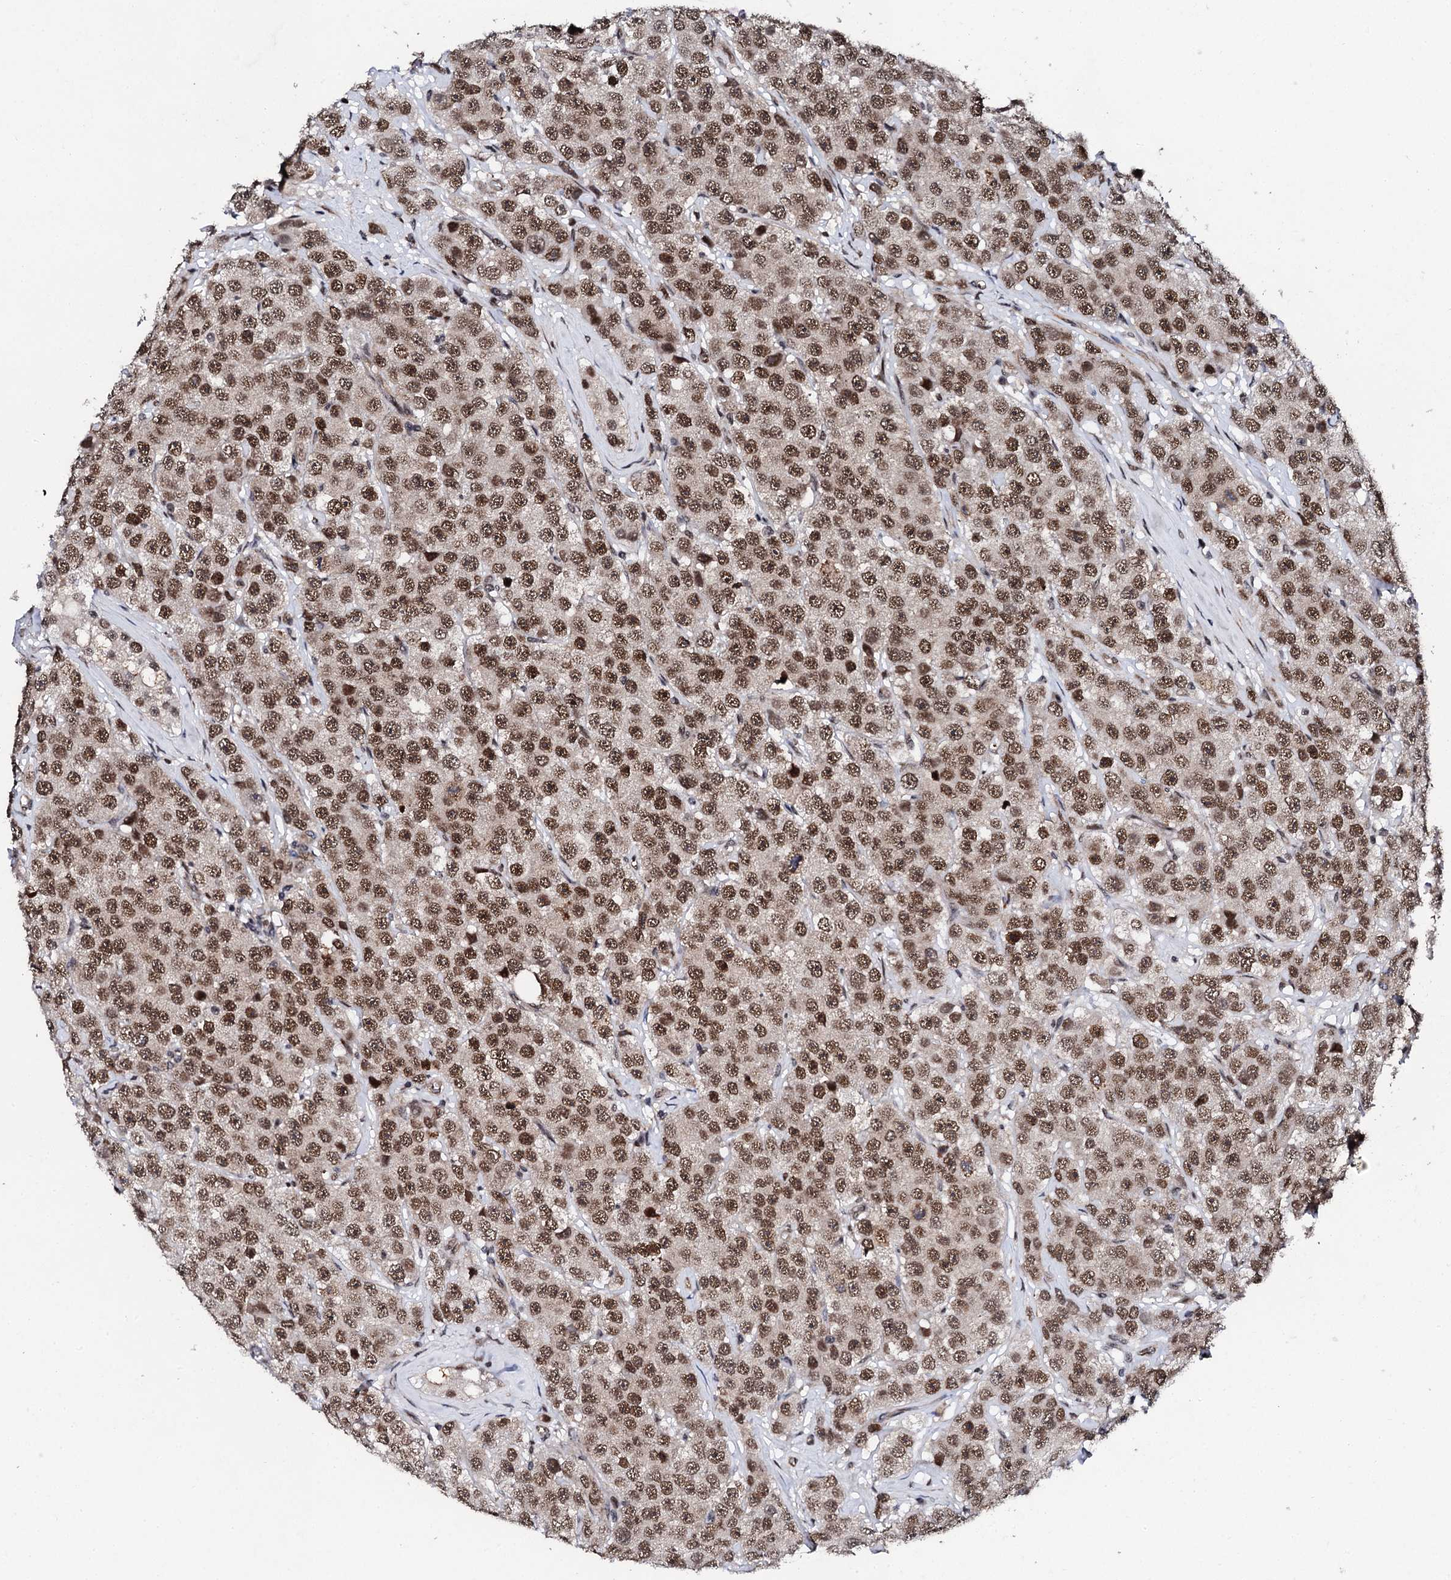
{"staining": {"intensity": "moderate", "quantity": ">75%", "location": "nuclear"}, "tissue": "testis cancer", "cell_type": "Tumor cells", "image_type": "cancer", "snomed": [{"axis": "morphology", "description": "Seminoma, NOS"}, {"axis": "topography", "description": "Testis"}], "caption": "This is a photomicrograph of immunohistochemistry (IHC) staining of testis cancer, which shows moderate positivity in the nuclear of tumor cells.", "gene": "CSTF3", "patient": {"sex": "male", "age": 28}}